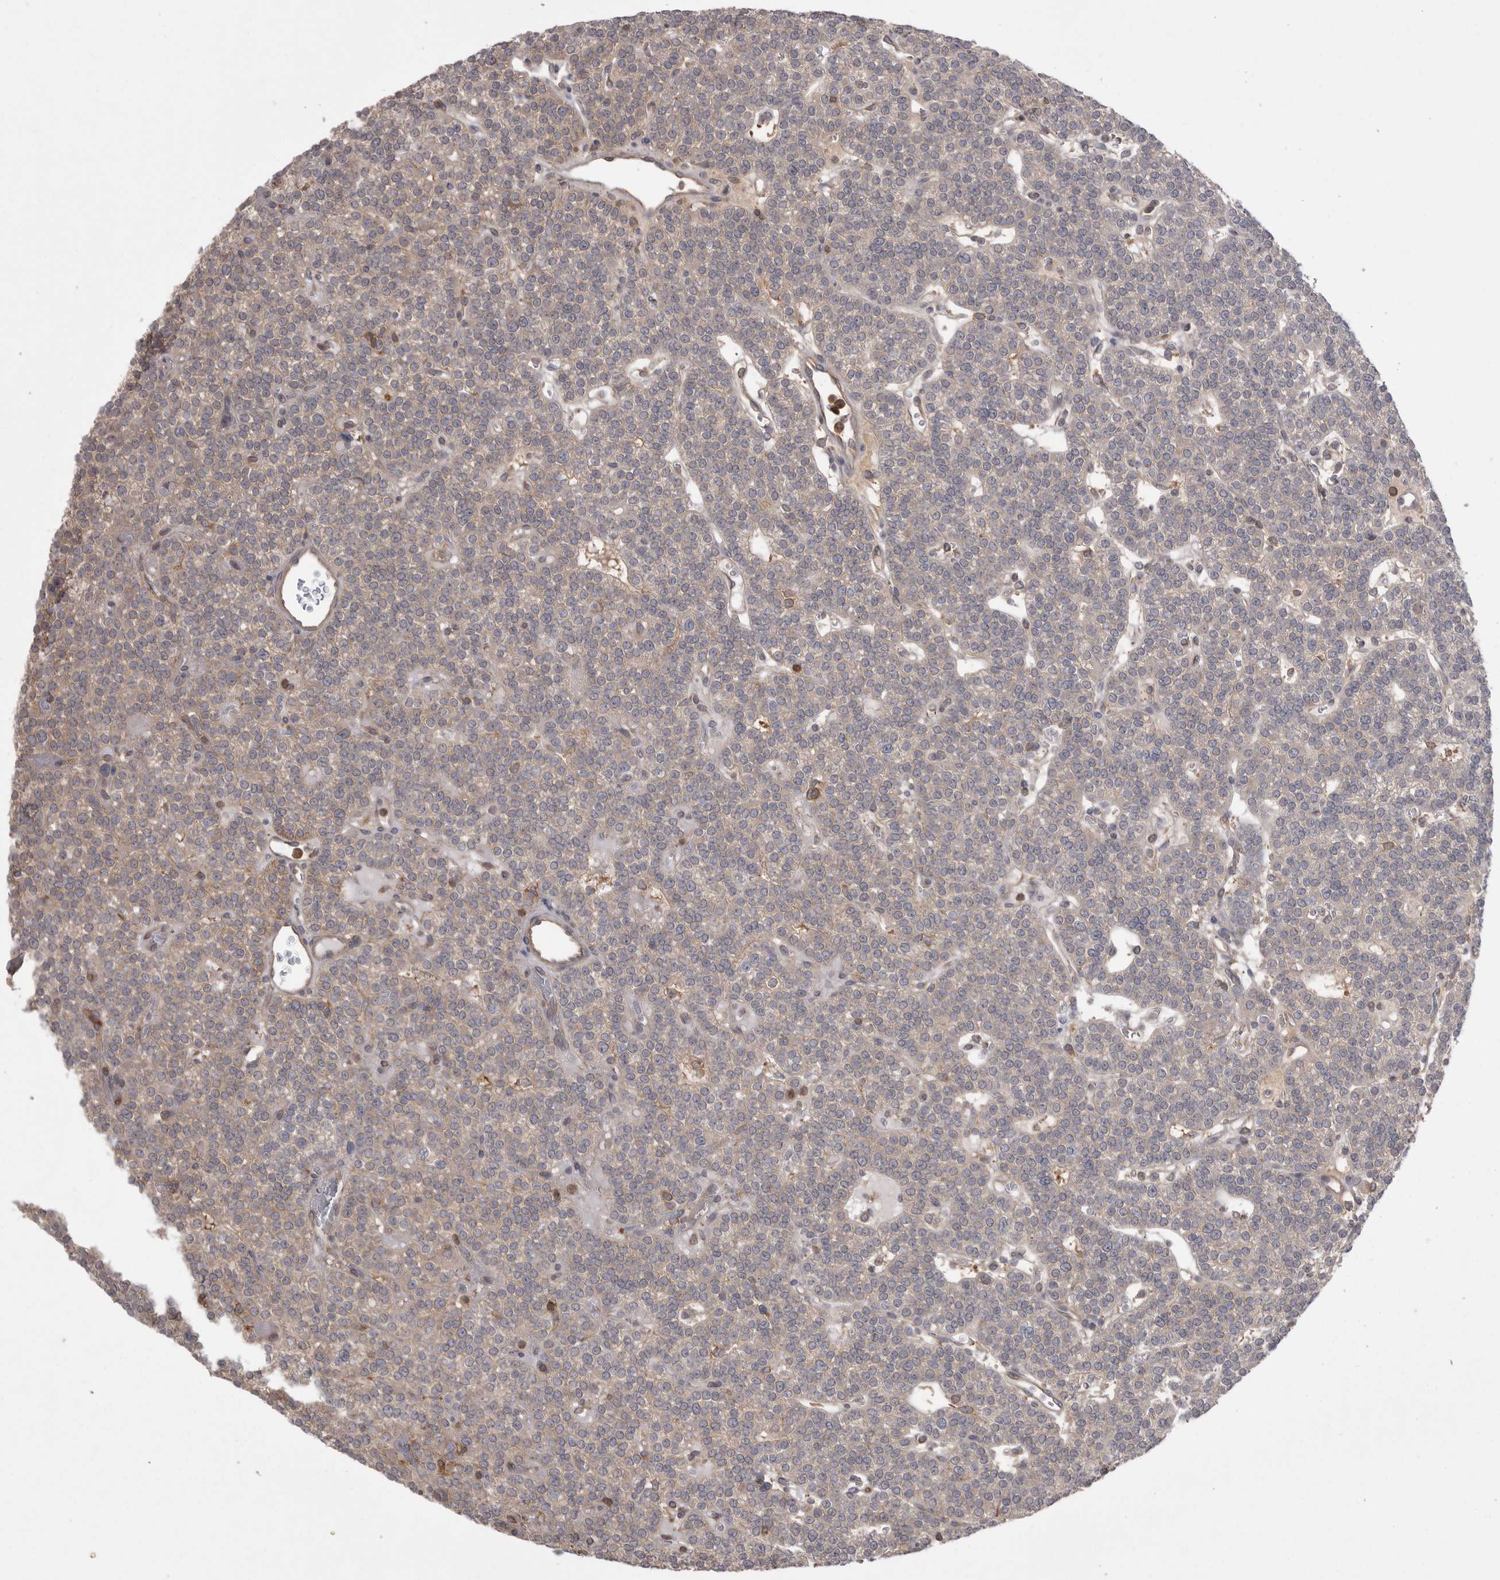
{"staining": {"intensity": "weak", "quantity": "25%-75%", "location": "cytoplasmic/membranous"}, "tissue": "parathyroid gland", "cell_type": "Glandular cells", "image_type": "normal", "snomed": [{"axis": "morphology", "description": "Normal tissue, NOS"}, {"axis": "topography", "description": "Parathyroid gland"}], "caption": "About 25%-75% of glandular cells in normal parathyroid gland exhibit weak cytoplasmic/membranous protein expression as visualized by brown immunohistochemical staining.", "gene": "TOP2A", "patient": {"sex": "male", "age": 83}}